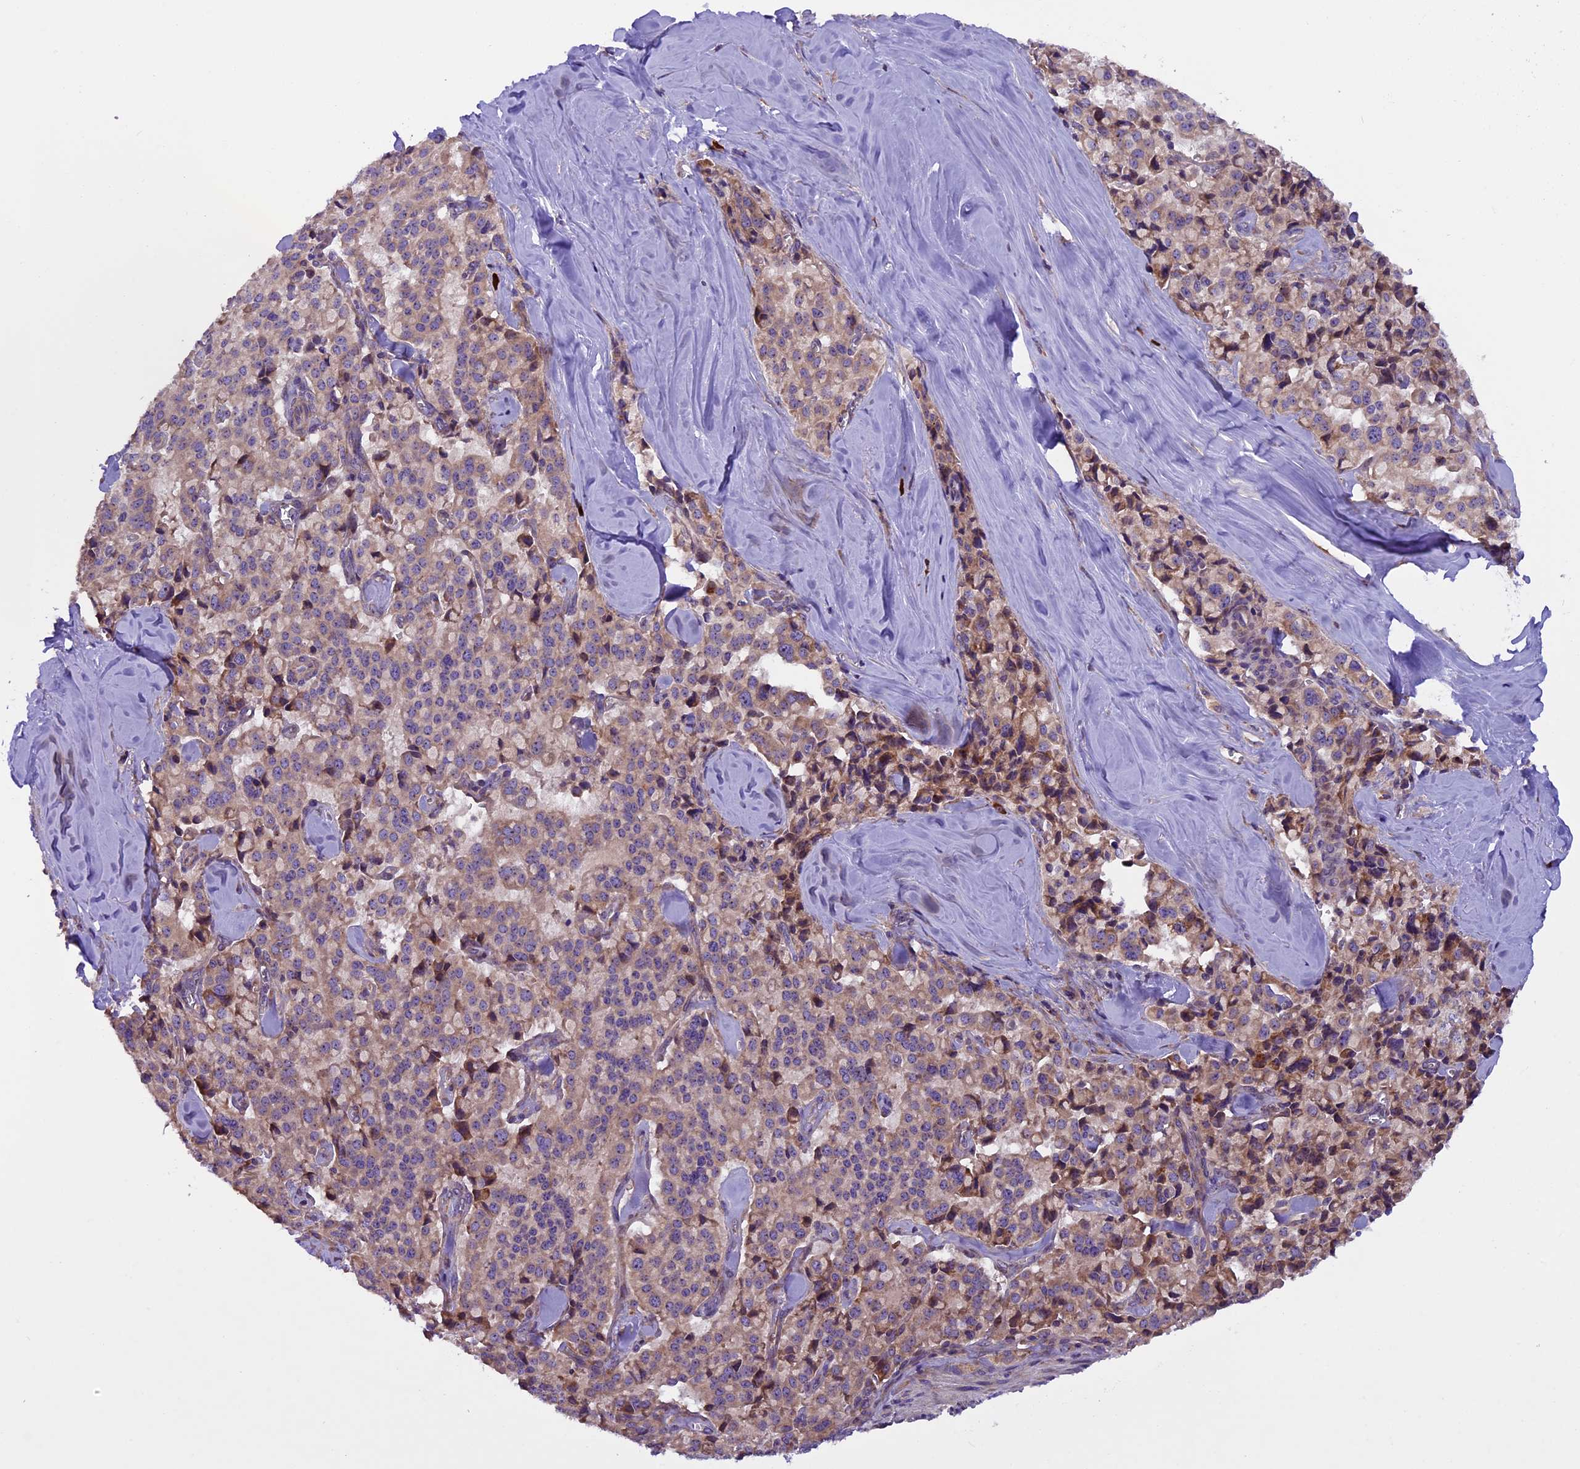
{"staining": {"intensity": "weak", "quantity": ">75%", "location": "cytoplasmic/membranous"}, "tissue": "pancreatic cancer", "cell_type": "Tumor cells", "image_type": "cancer", "snomed": [{"axis": "morphology", "description": "Adenocarcinoma, NOS"}, {"axis": "topography", "description": "Pancreas"}], "caption": "A brown stain highlights weak cytoplasmic/membranous positivity of a protein in human adenocarcinoma (pancreatic) tumor cells.", "gene": "FRY", "patient": {"sex": "male", "age": 65}}